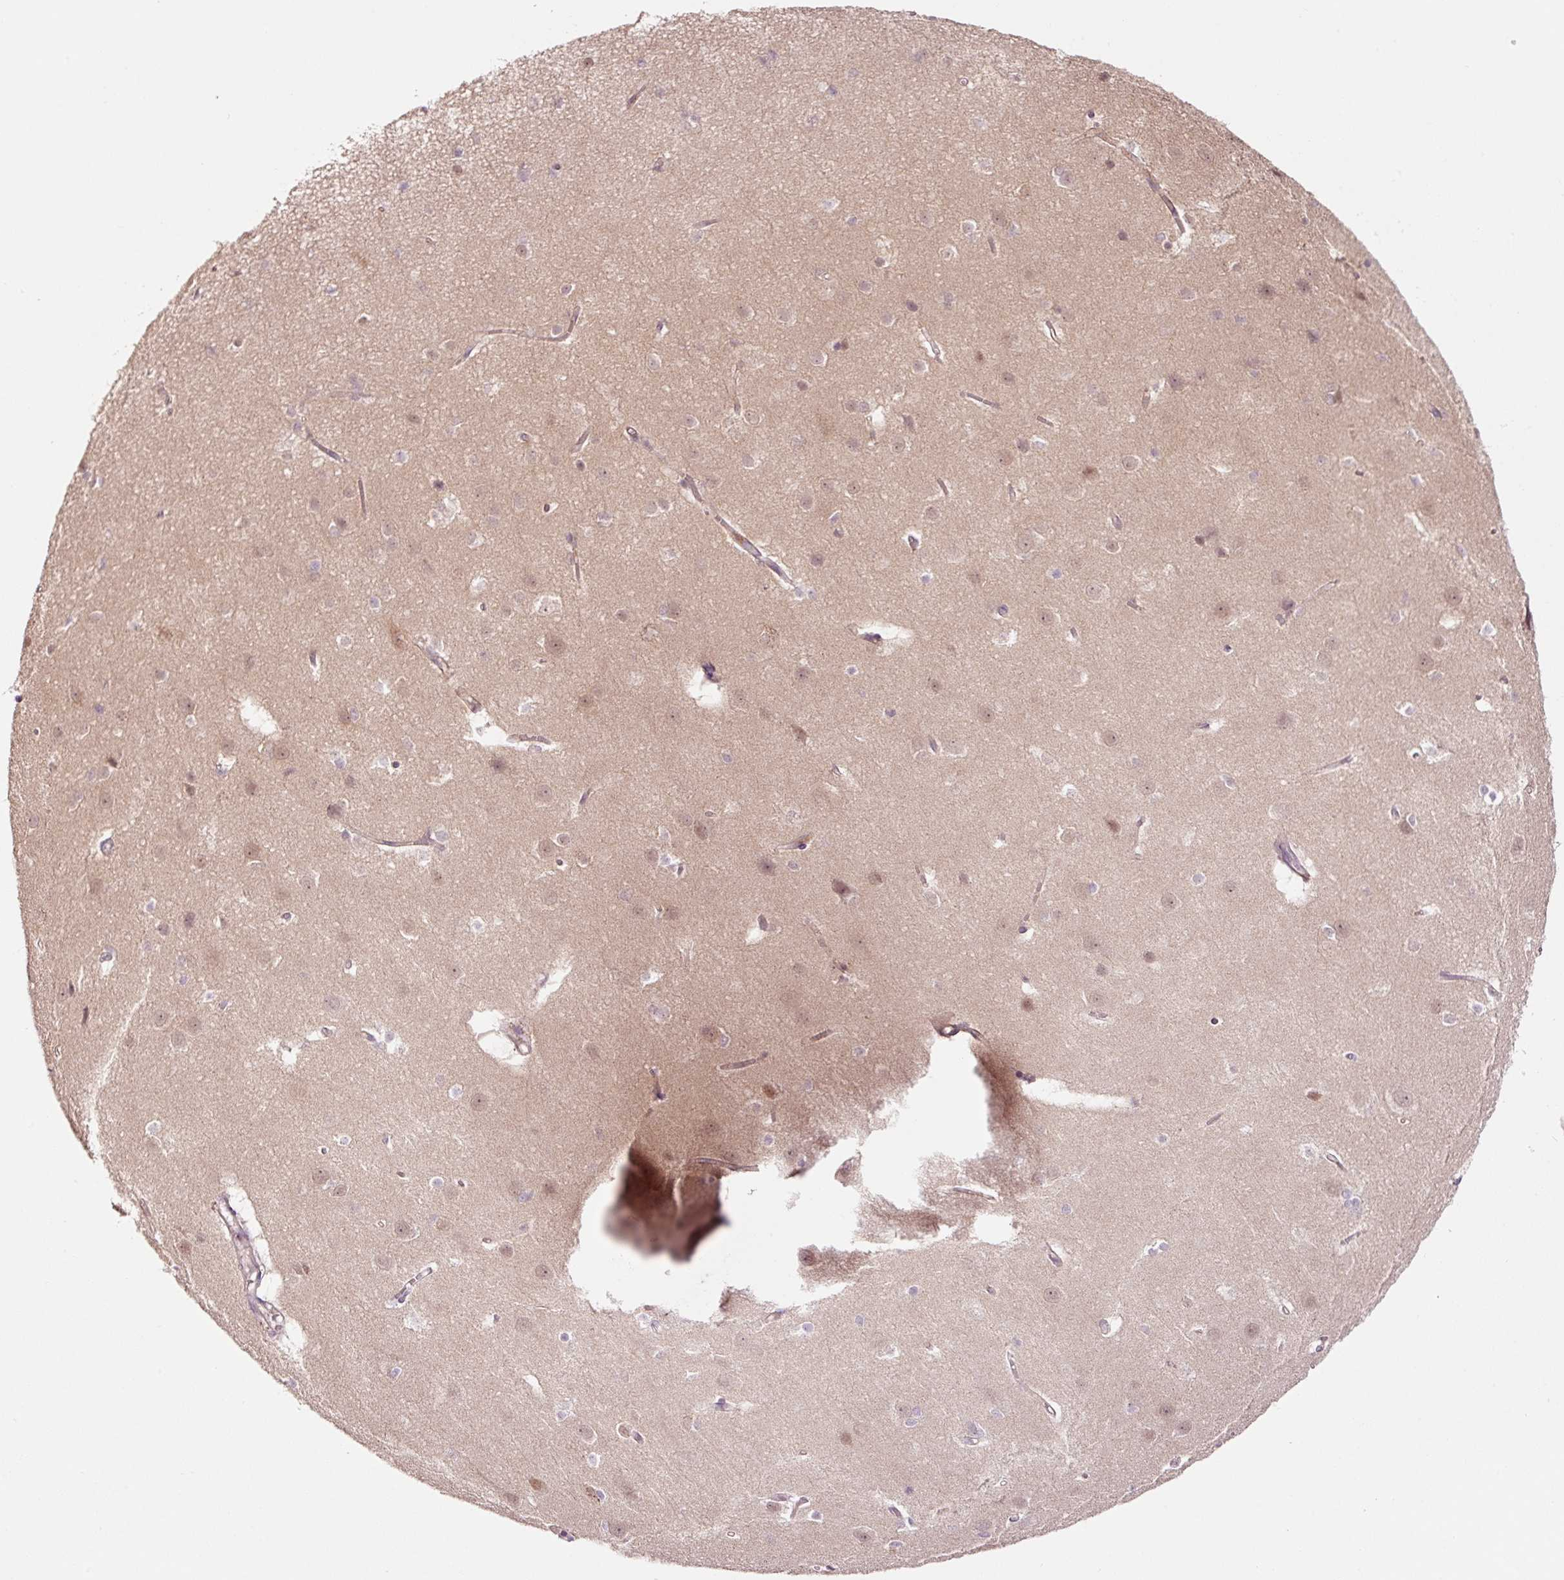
{"staining": {"intensity": "weak", "quantity": "<25%", "location": "cytoplasmic/membranous"}, "tissue": "cerebral cortex", "cell_type": "Endothelial cells", "image_type": "normal", "snomed": [{"axis": "morphology", "description": "Normal tissue, NOS"}, {"axis": "topography", "description": "Cerebral cortex"}], "caption": "This histopathology image is of unremarkable cerebral cortex stained with IHC to label a protein in brown with the nuclei are counter-stained blue. There is no expression in endothelial cells. (DAB (3,3'-diaminobenzidine) IHC, high magnification).", "gene": "FBXL14", "patient": {"sex": "male", "age": 37}}